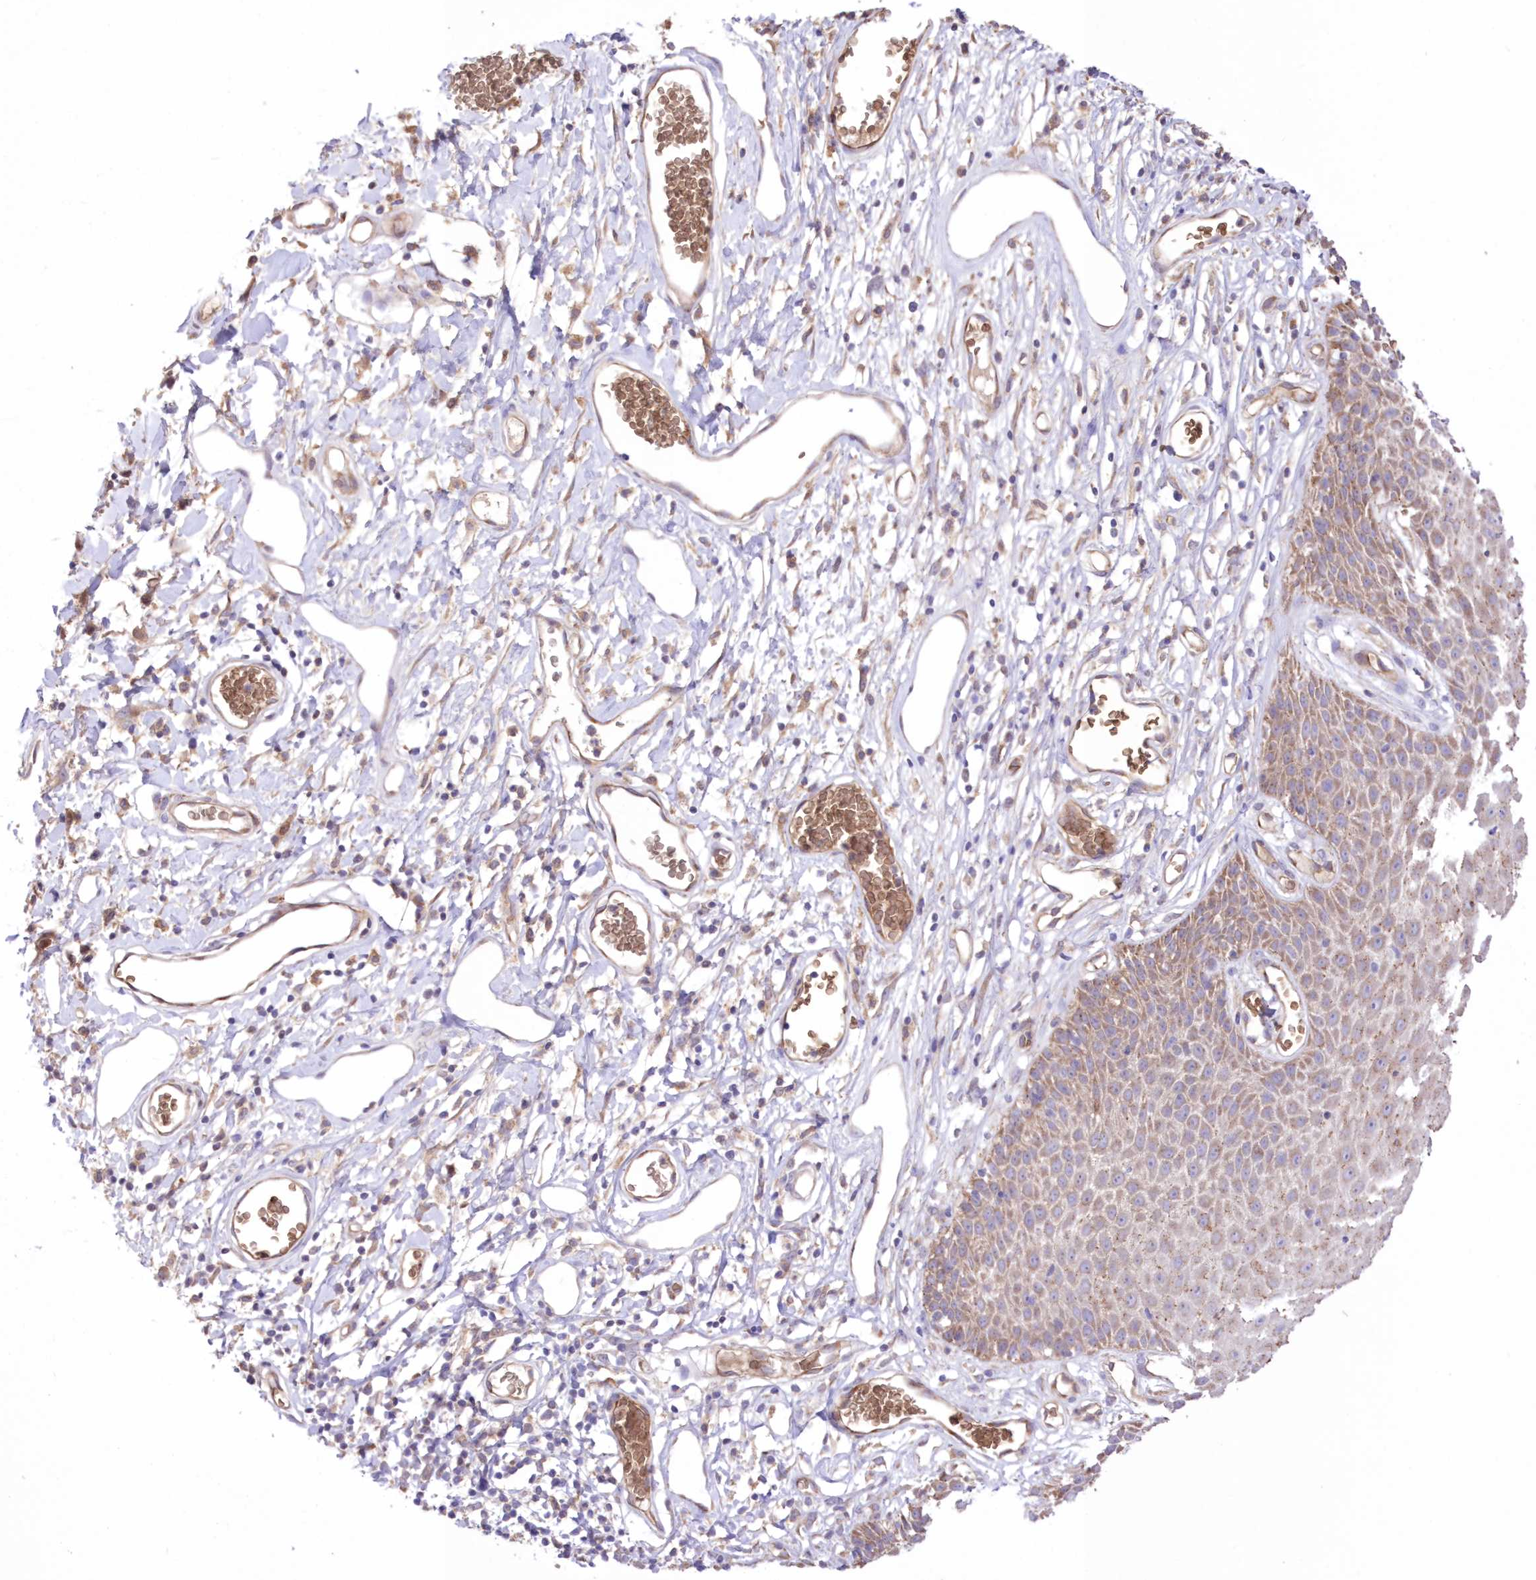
{"staining": {"intensity": "moderate", "quantity": ">75%", "location": "cytoplasmic/membranous"}, "tissue": "skin", "cell_type": "Epidermal cells", "image_type": "normal", "snomed": [{"axis": "morphology", "description": "Normal tissue, NOS"}, {"axis": "topography", "description": "Vulva"}], "caption": "Protein positivity by immunohistochemistry shows moderate cytoplasmic/membranous expression in approximately >75% of epidermal cells in unremarkable skin.", "gene": "FCHO2", "patient": {"sex": "female", "age": 68}}